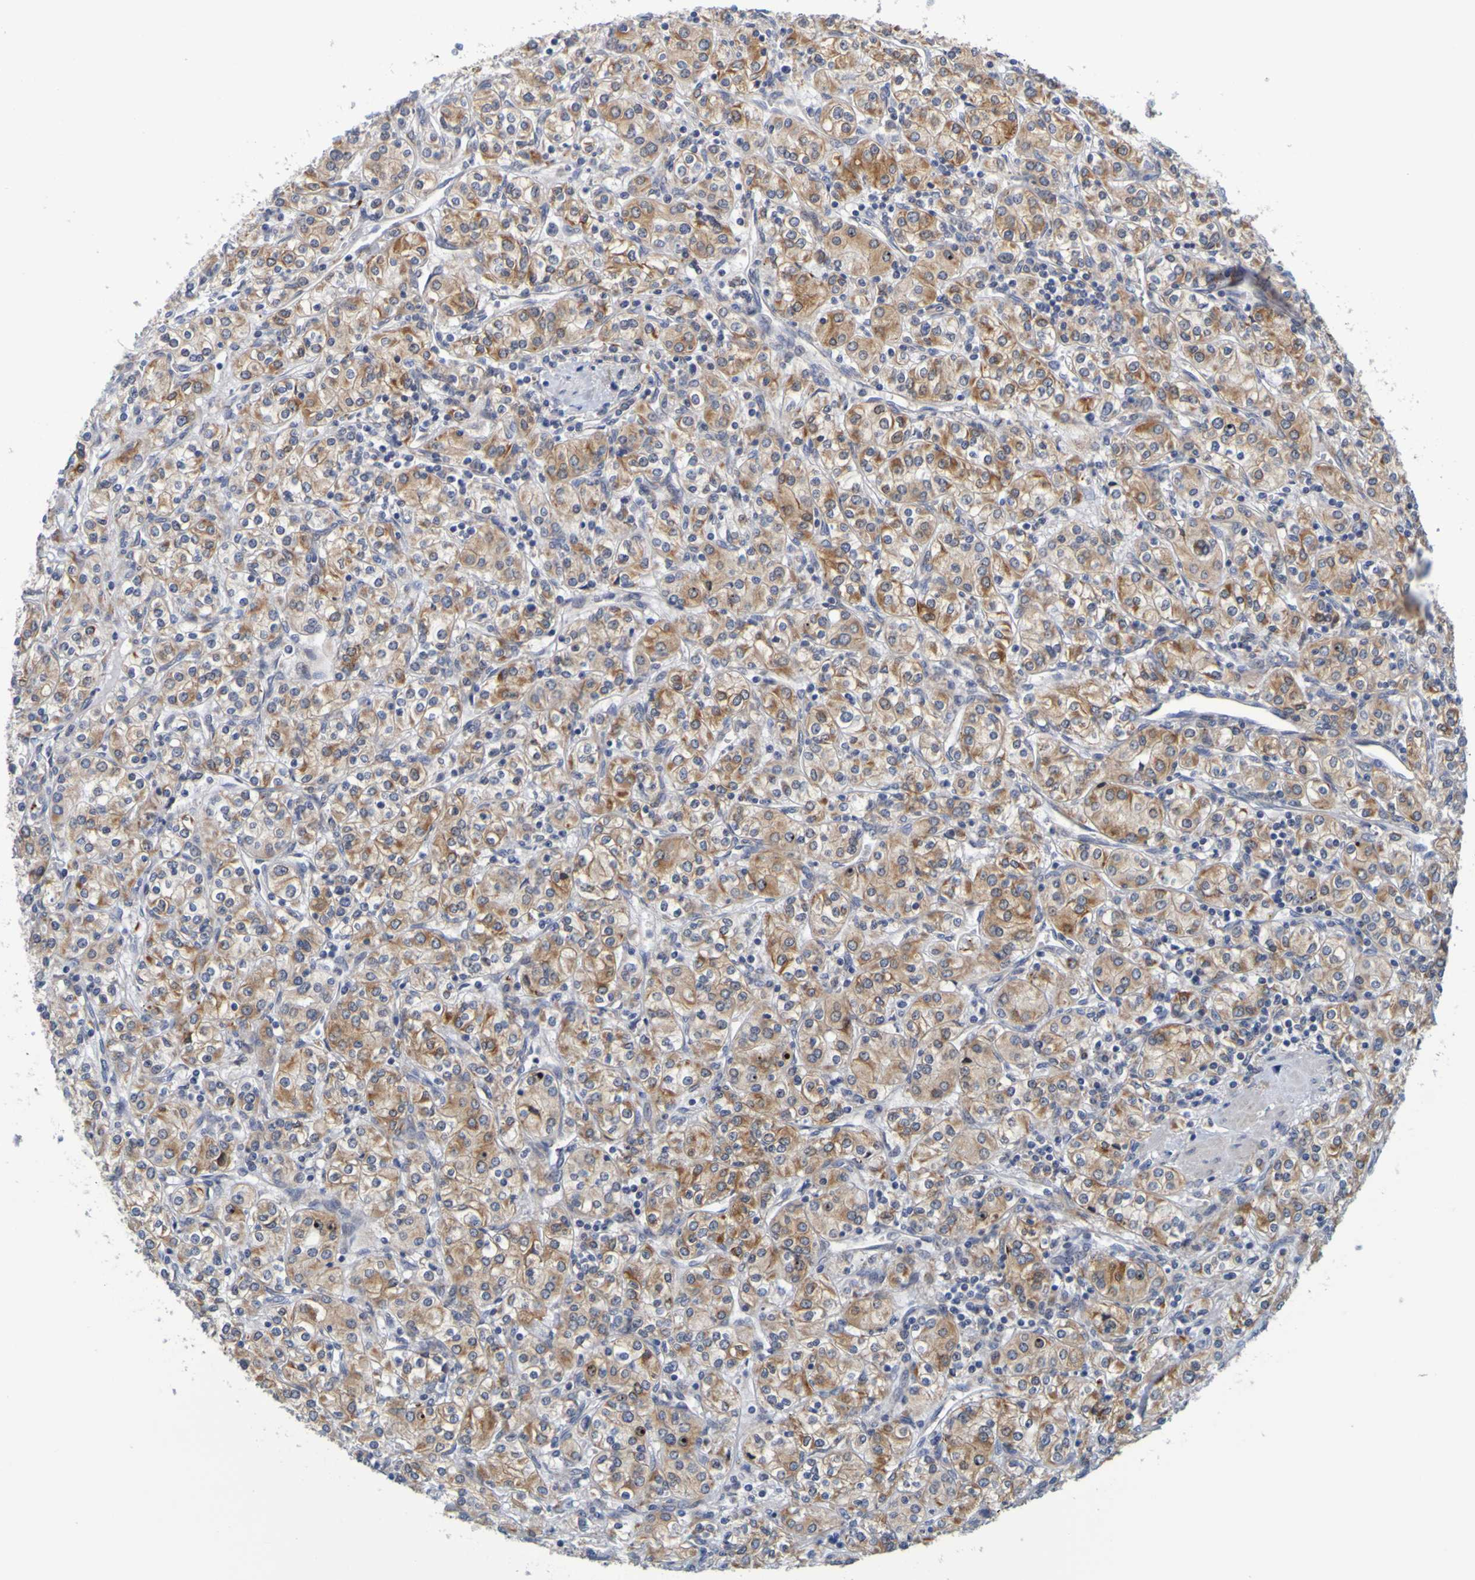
{"staining": {"intensity": "moderate", "quantity": ">75%", "location": "cytoplasmic/membranous"}, "tissue": "renal cancer", "cell_type": "Tumor cells", "image_type": "cancer", "snomed": [{"axis": "morphology", "description": "Adenocarcinoma, NOS"}, {"axis": "topography", "description": "Kidney"}], "caption": "Human renal cancer stained with a brown dye reveals moderate cytoplasmic/membranous positive staining in approximately >75% of tumor cells.", "gene": "SIL1", "patient": {"sex": "male", "age": 77}}